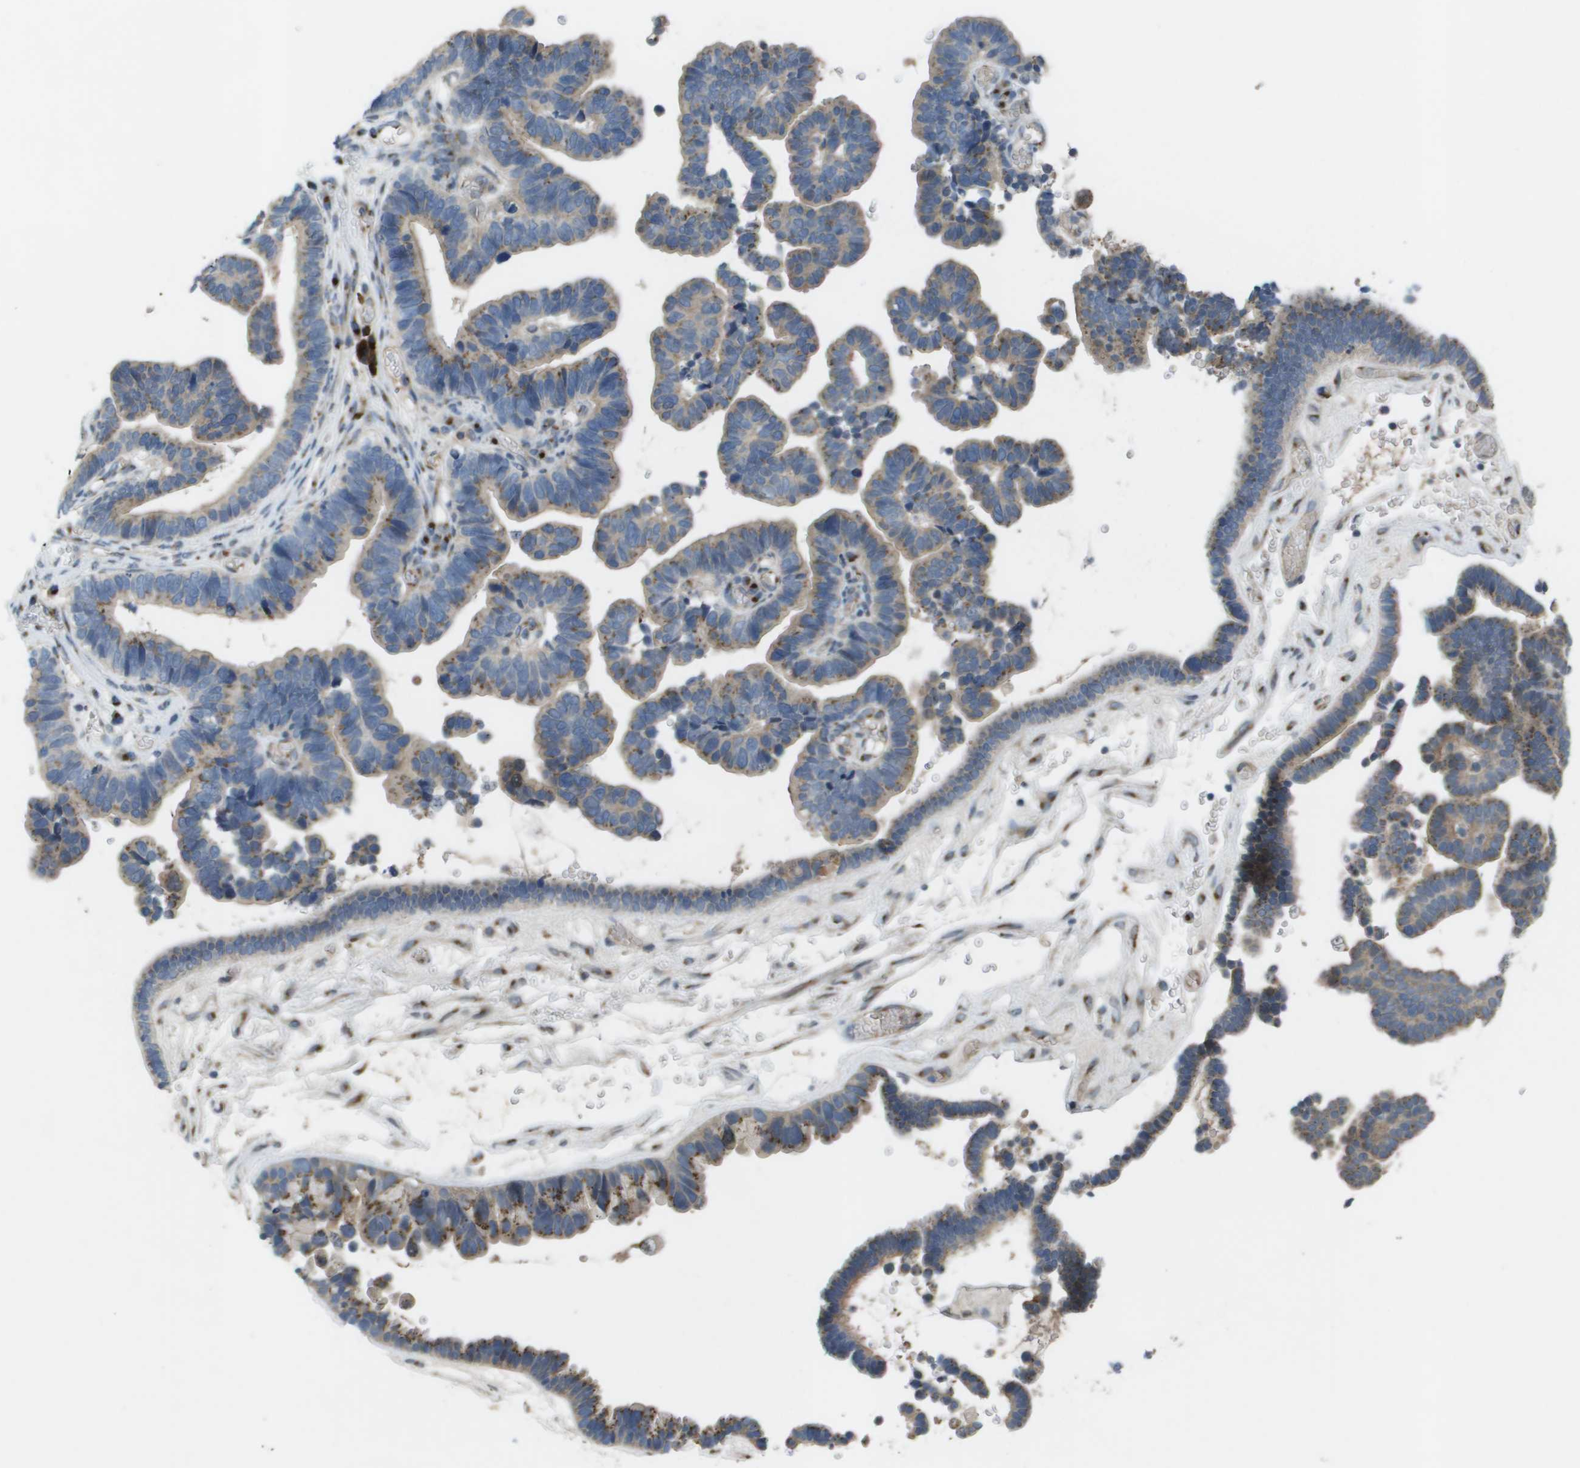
{"staining": {"intensity": "weak", "quantity": ">75%", "location": "cytoplasmic/membranous"}, "tissue": "ovarian cancer", "cell_type": "Tumor cells", "image_type": "cancer", "snomed": [{"axis": "morphology", "description": "Cystadenocarcinoma, serous, NOS"}, {"axis": "topography", "description": "Ovary"}], "caption": "This is a micrograph of immunohistochemistry (IHC) staining of ovarian serous cystadenocarcinoma, which shows weak positivity in the cytoplasmic/membranous of tumor cells.", "gene": "QSOX2", "patient": {"sex": "female", "age": 56}}